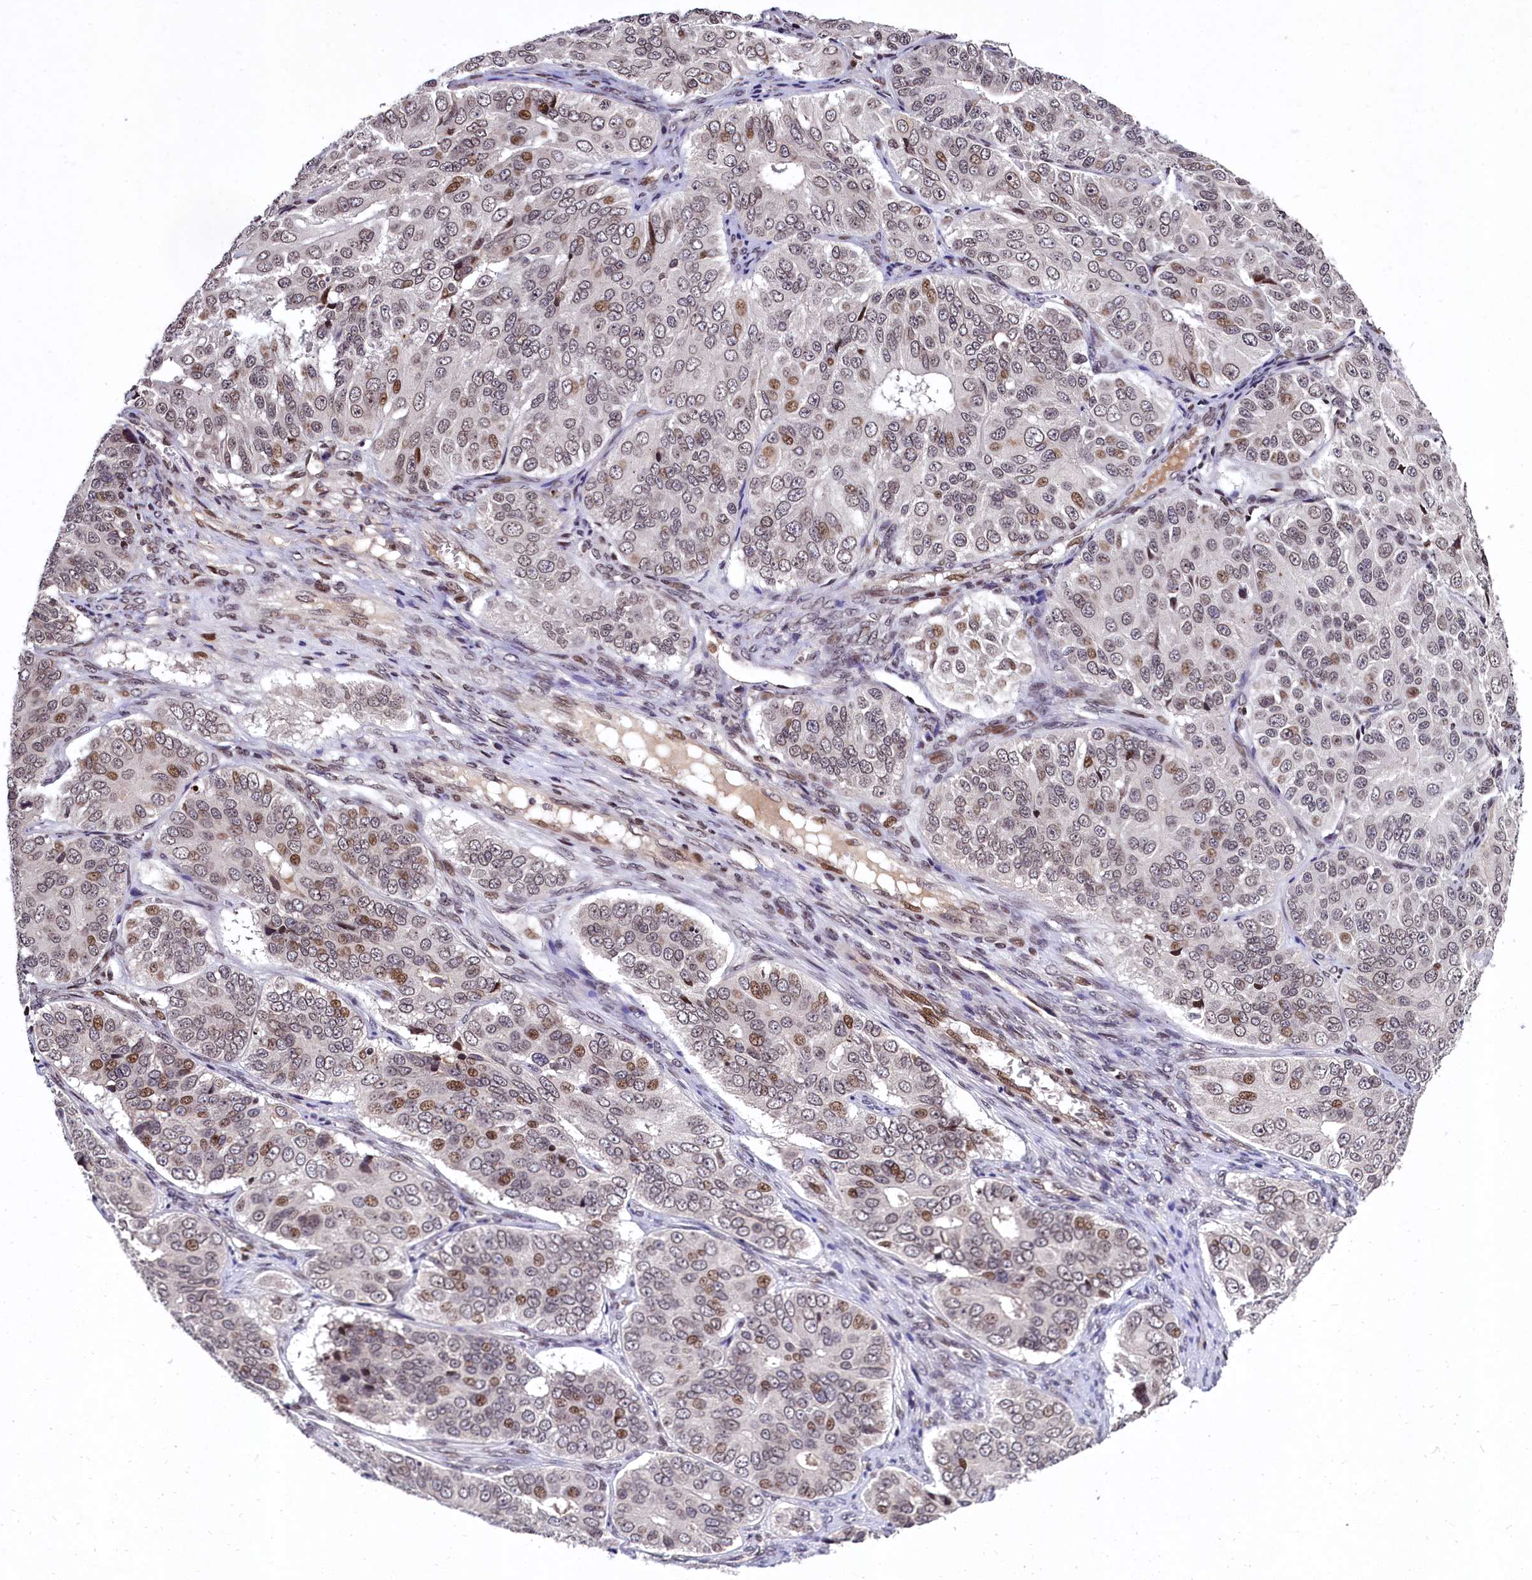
{"staining": {"intensity": "moderate", "quantity": "<25%", "location": "nuclear"}, "tissue": "ovarian cancer", "cell_type": "Tumor cells", "image_type": "cancer", "snomed": [{"axis": "morphology", "description": "Carcinoma, endometroid"}, {"axis": "topography", "description": "Ovary"}], "caption": "The immunohistochemical stain labels moderate nuclear expression in tumor cells of endometroid carcinoma (ovarian) tissue. (DAB (3,3'-diaminobenzidine) IHC, brown staining for protein, blue staining for nuclei).", "gene": "FAM217B", "patient": {"sex": "female", "age": 51}}